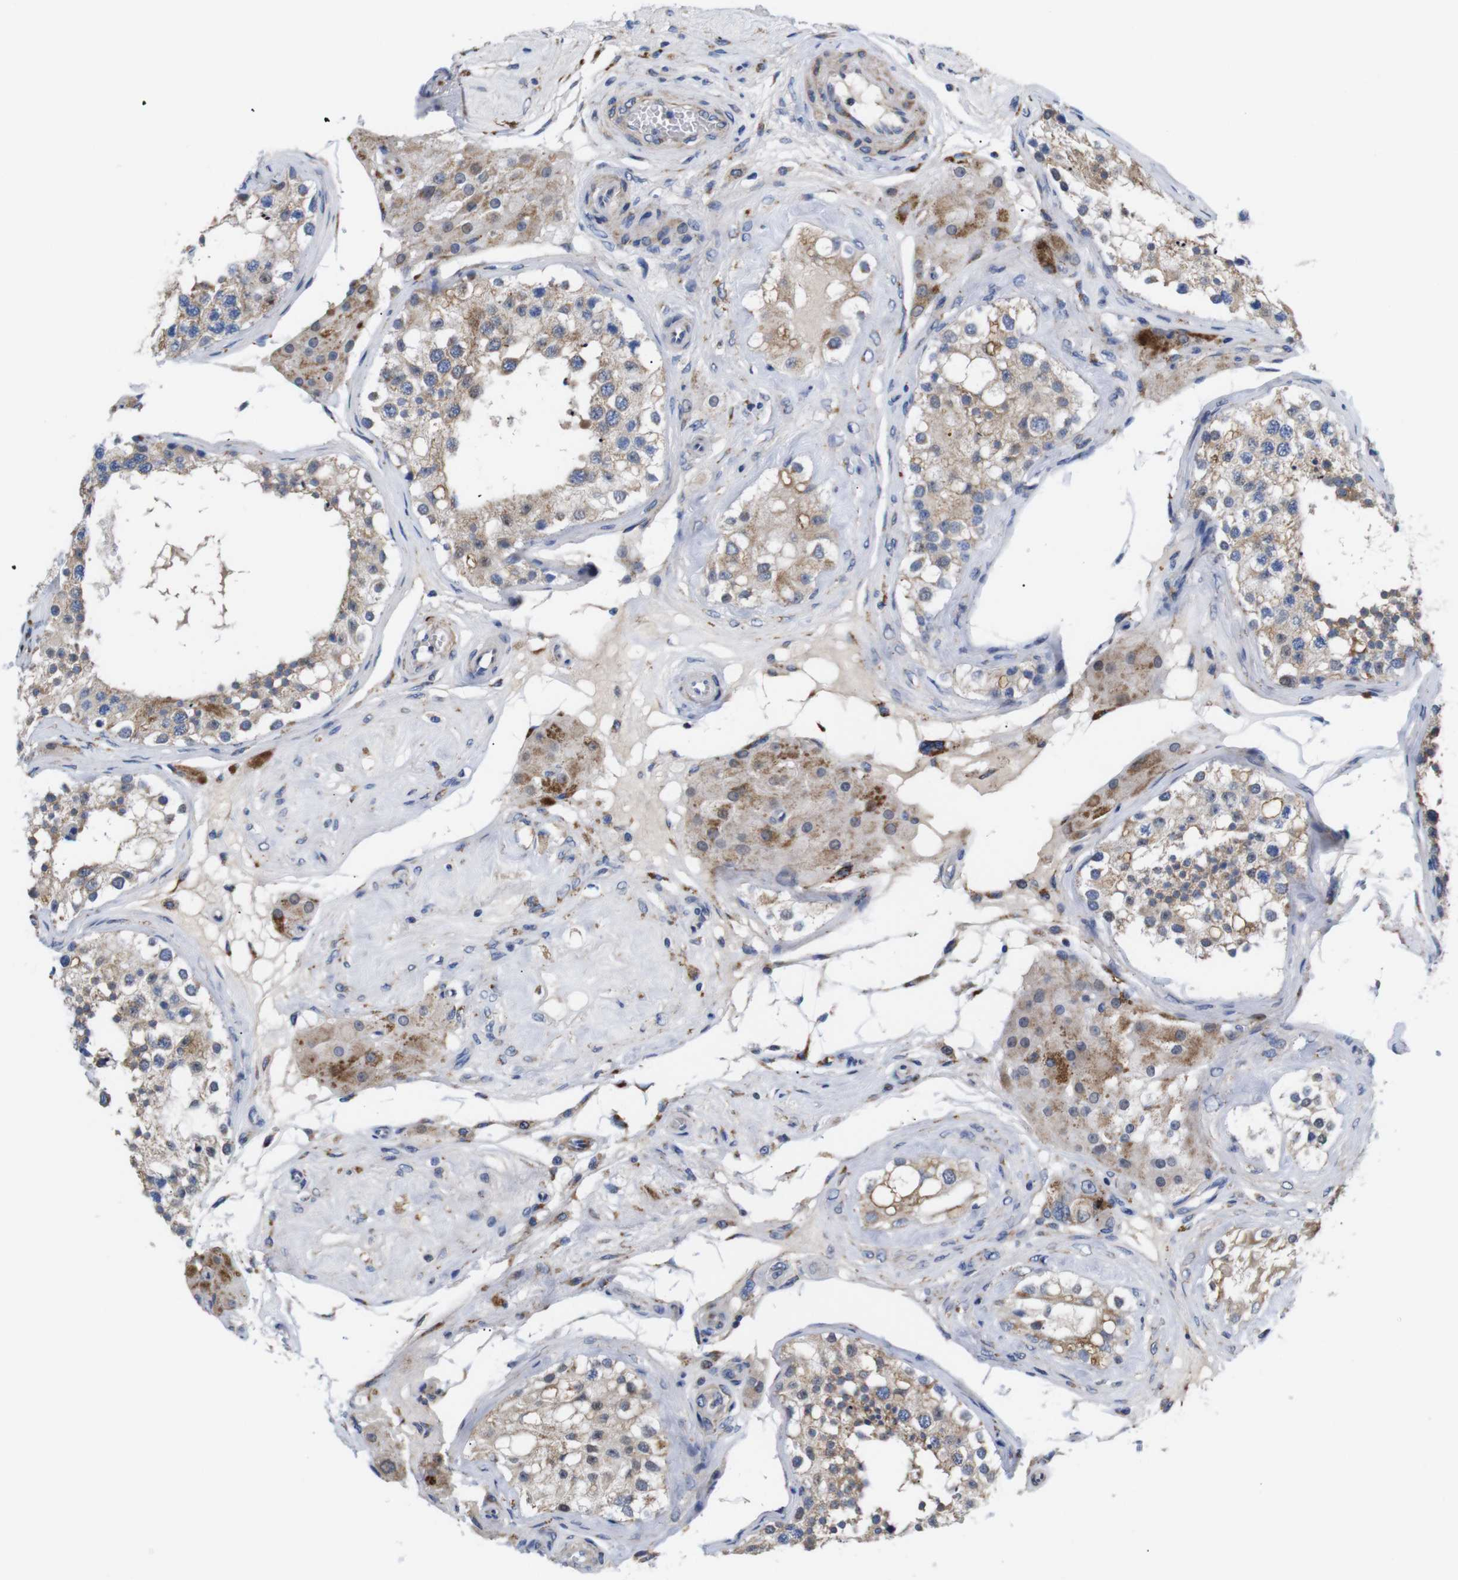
{"staining": {"intensity": "moderate", "quantity": "<25%", "location": "cytoplasmic/membranous"}, "tissue": "testis", "cell_type": "Cells in seminiferous ducts", "image_type": "normal", "snomed": [{"axis": "morphology", "description": "Normal tissue, NOS"}, {"axis": "topography", "description": "Testis"}], "caption": "IHC histopathology image of normal human testis stained for a protein (brown), which shows low levels of moderate cytoplasmic/membranous expression in approximately <25% of cells in seminiferous ducts.", "gene": "LRRC55", "patient": {"sex": "male", "age": 68}}